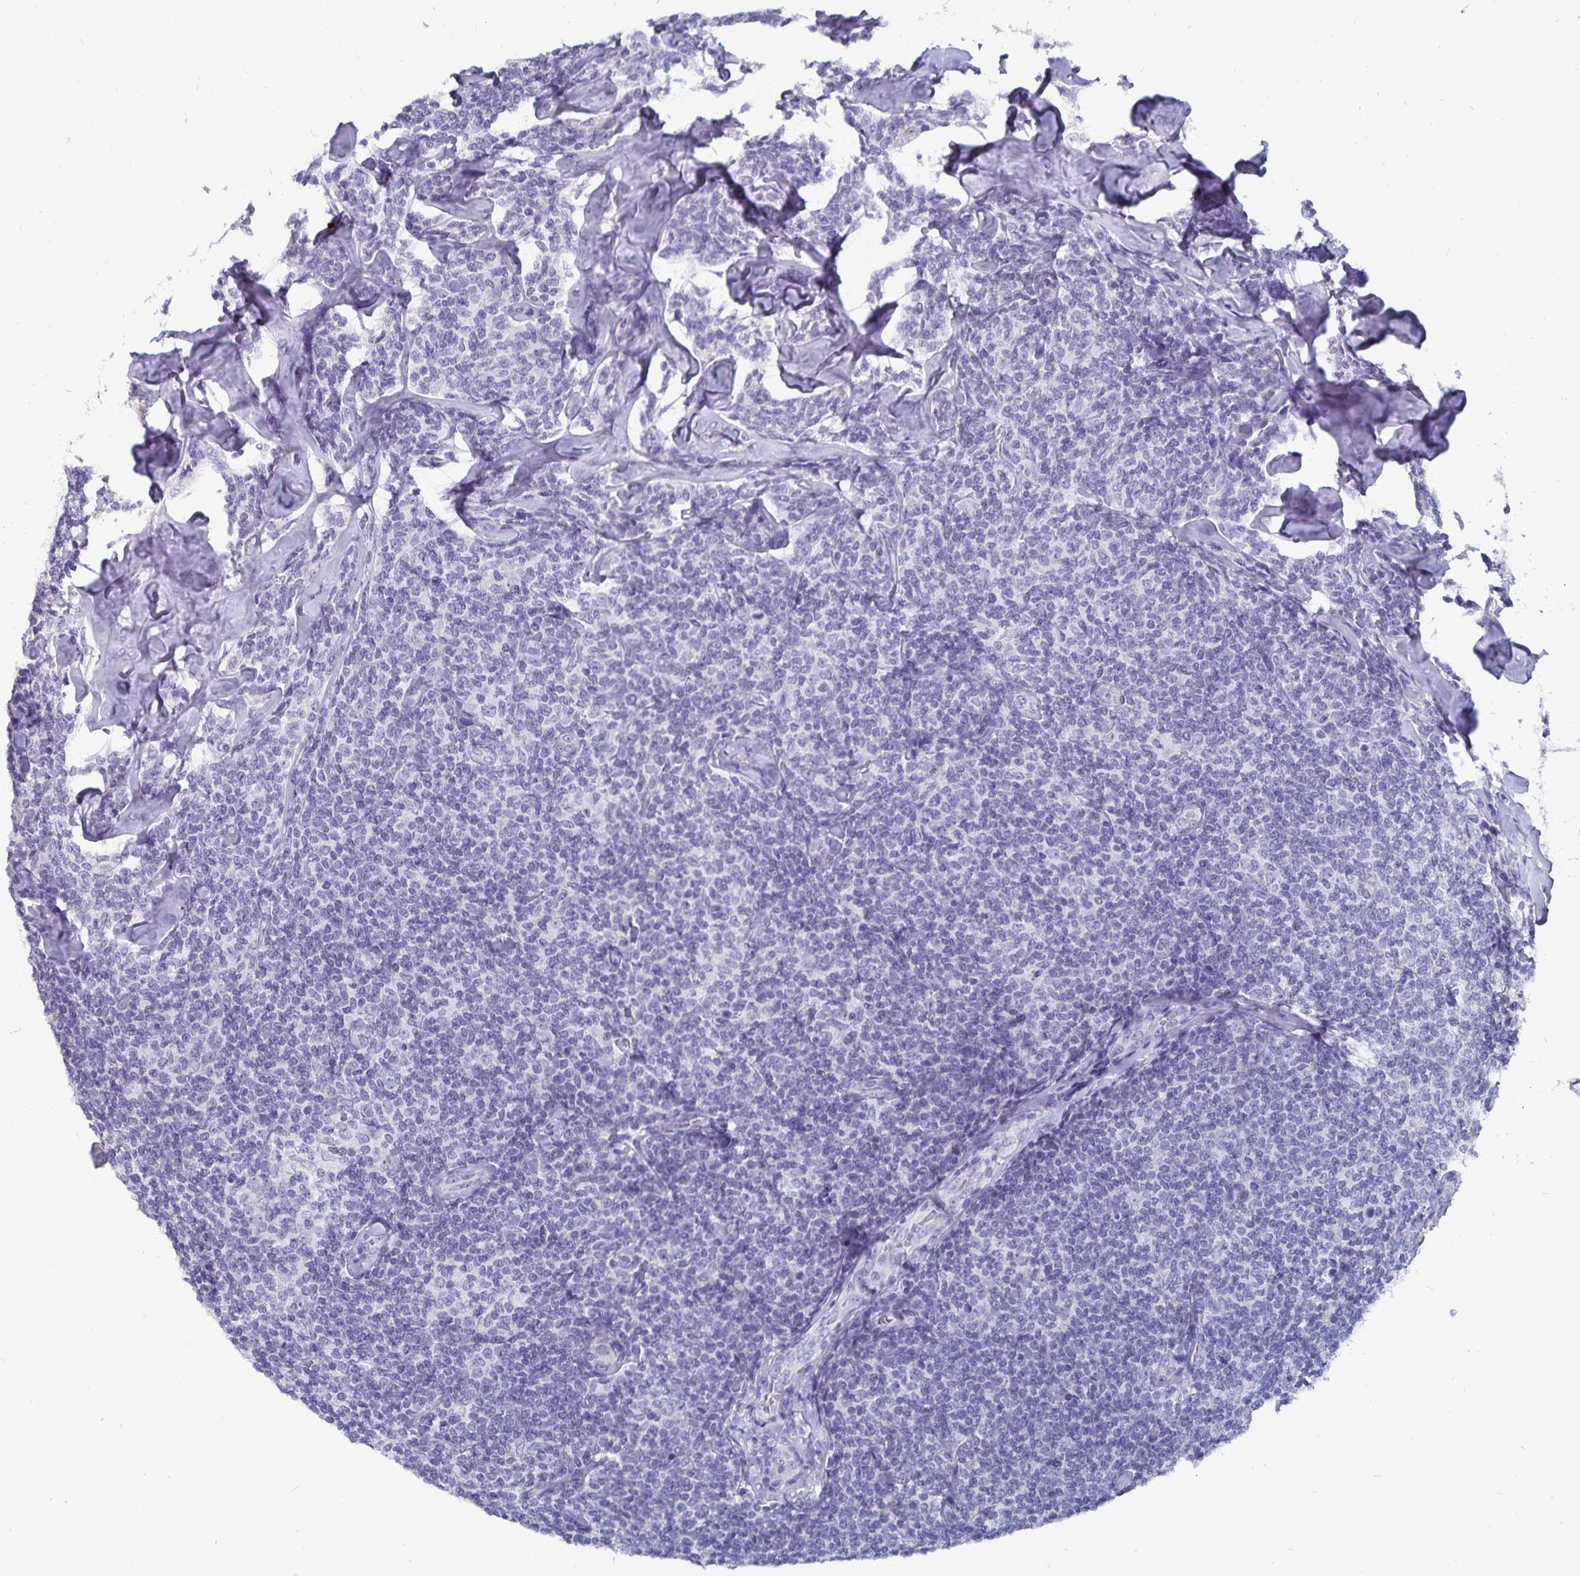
{"staining": {"intensity": "negative", "quantity": "none", "location": "none"}, "tissue": "lymphoma", "cell_type": "Tumor cells", "image_type": "cancer", "snomed": [{"axis": "morphology", "description": "Malignant lymphoma, non-Hodgkin's type, Low grade"}, {"axis": "topography", "description": "Lymph node"}], "caption": "High power microscopy image of an immunohistochemistry (IHC) photomicrograph of malignant lymphoma, non-Hodgkin's type (low-grade), revealing no significant staining in tumor cells. (DAB IHC, high magnification).", "gene": "CFAP69", "patient": {"sex": "female", "age": 56}}